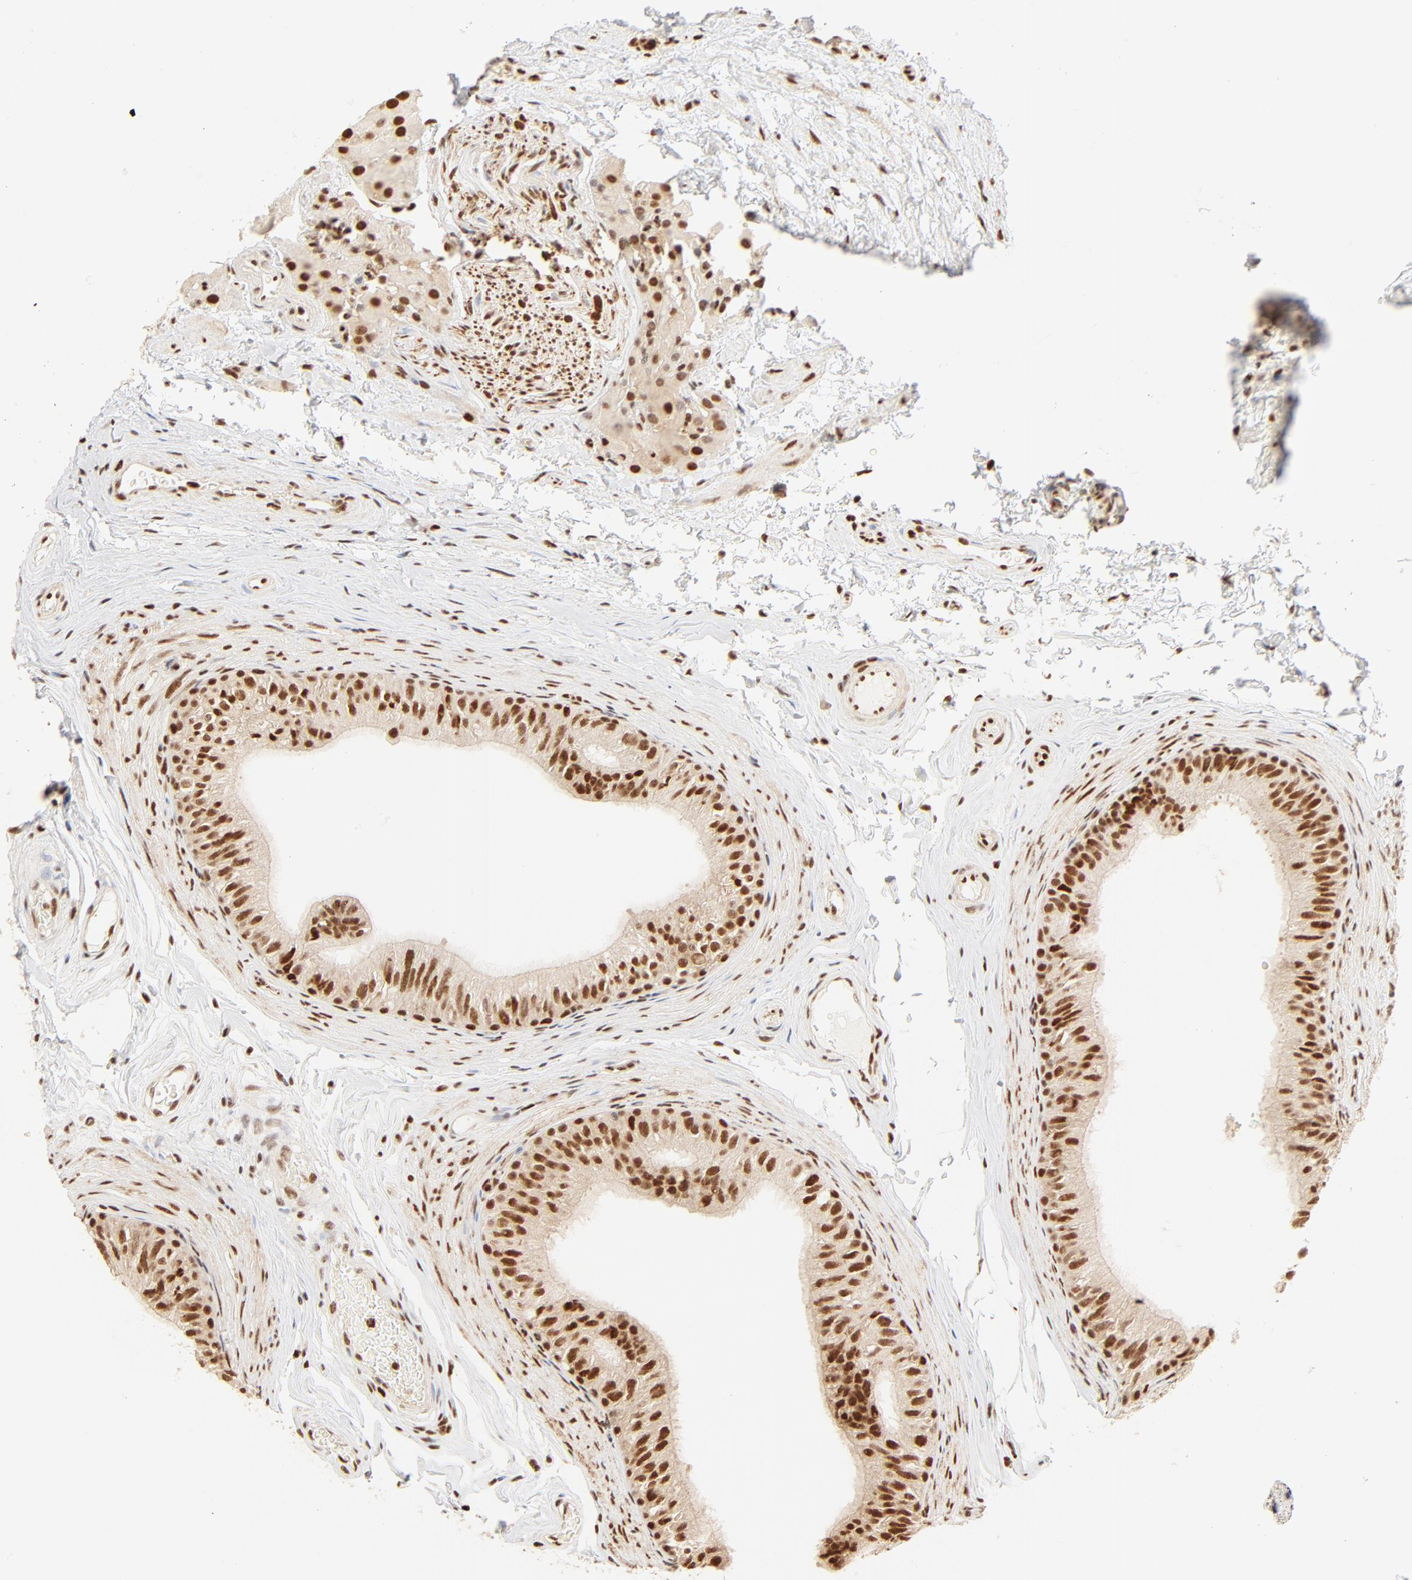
{"staining": {"intensity": "strong", "quantity": ">75%", "location": "nuclear"}, "tissue": "epididymis", "cell_type": "Glandular cells", "image_type": "normal", "snomed": [{"axis": "morphology", "description": "Normal tissue, NOS"}, {"axis": "topography", "description": "Testis"}, {"axis": "topography", "description": "Epididymis"}], "caption": "Epididymis stained with DAB (3,3'-diaminobenzidine) immunohistochemistry (IHC) demonstrates high levels of strong nuclear staining in about >75% of glandular cells.", "gene": "FAM50A", "patient": {"sex": "male", "age": 36}}